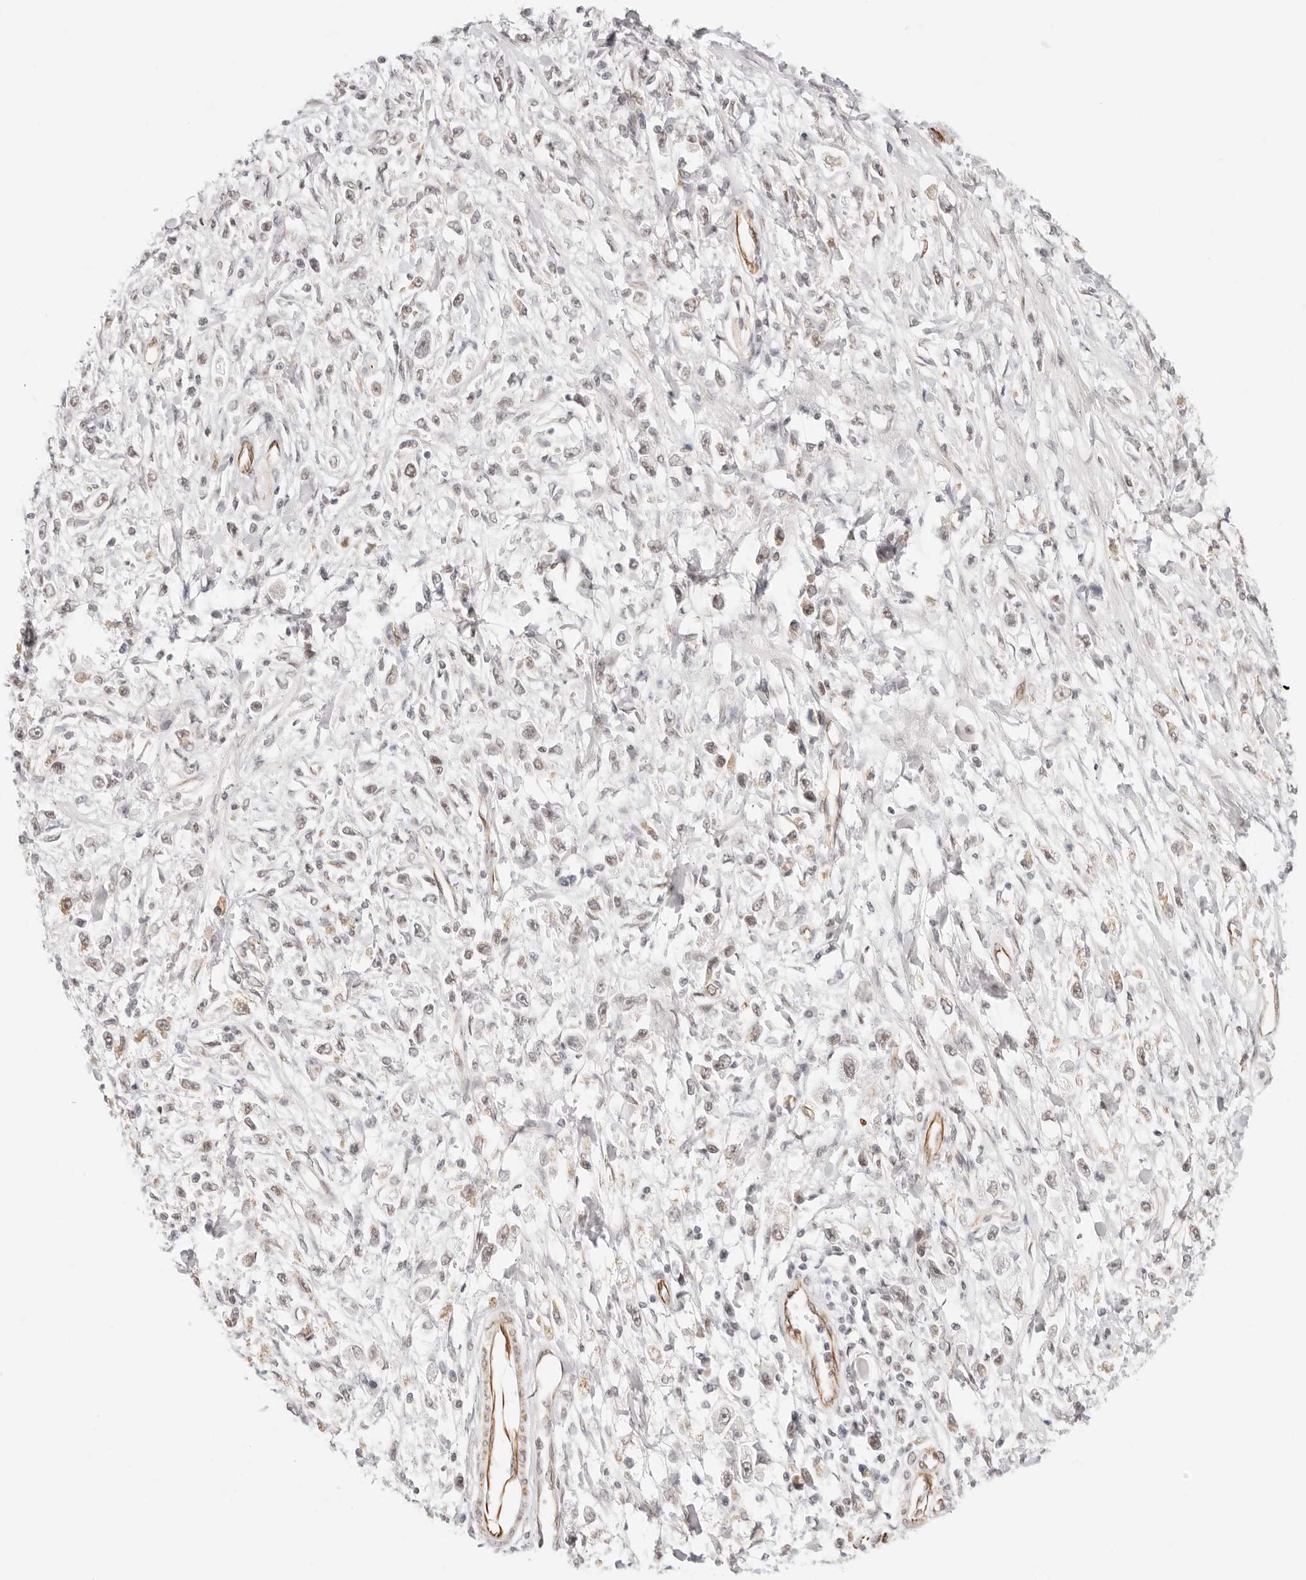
{"staining": {"intensity": "weak", "quantity": "<25%", "location": "nuclear"}, "tissue": "stomach cancer", "cell_type": "Tumor cells", "image_type": "cancer", "snomed": [{"axis": "morphology", "description": "Adenocarcinoma, NOS"}, {"axis": "topography", "description": "Stomach"}], "caption": "High power microscopy photomicrograph of an IHC micrograph of adenocarcinoma (stomach), revealing no significant expression in tumor cells. (Immunohistochemistry, brightfield microscopy, high magnification).", "gene": "ZC3H11A", "patient": {"sex": "female", "age": 59}}